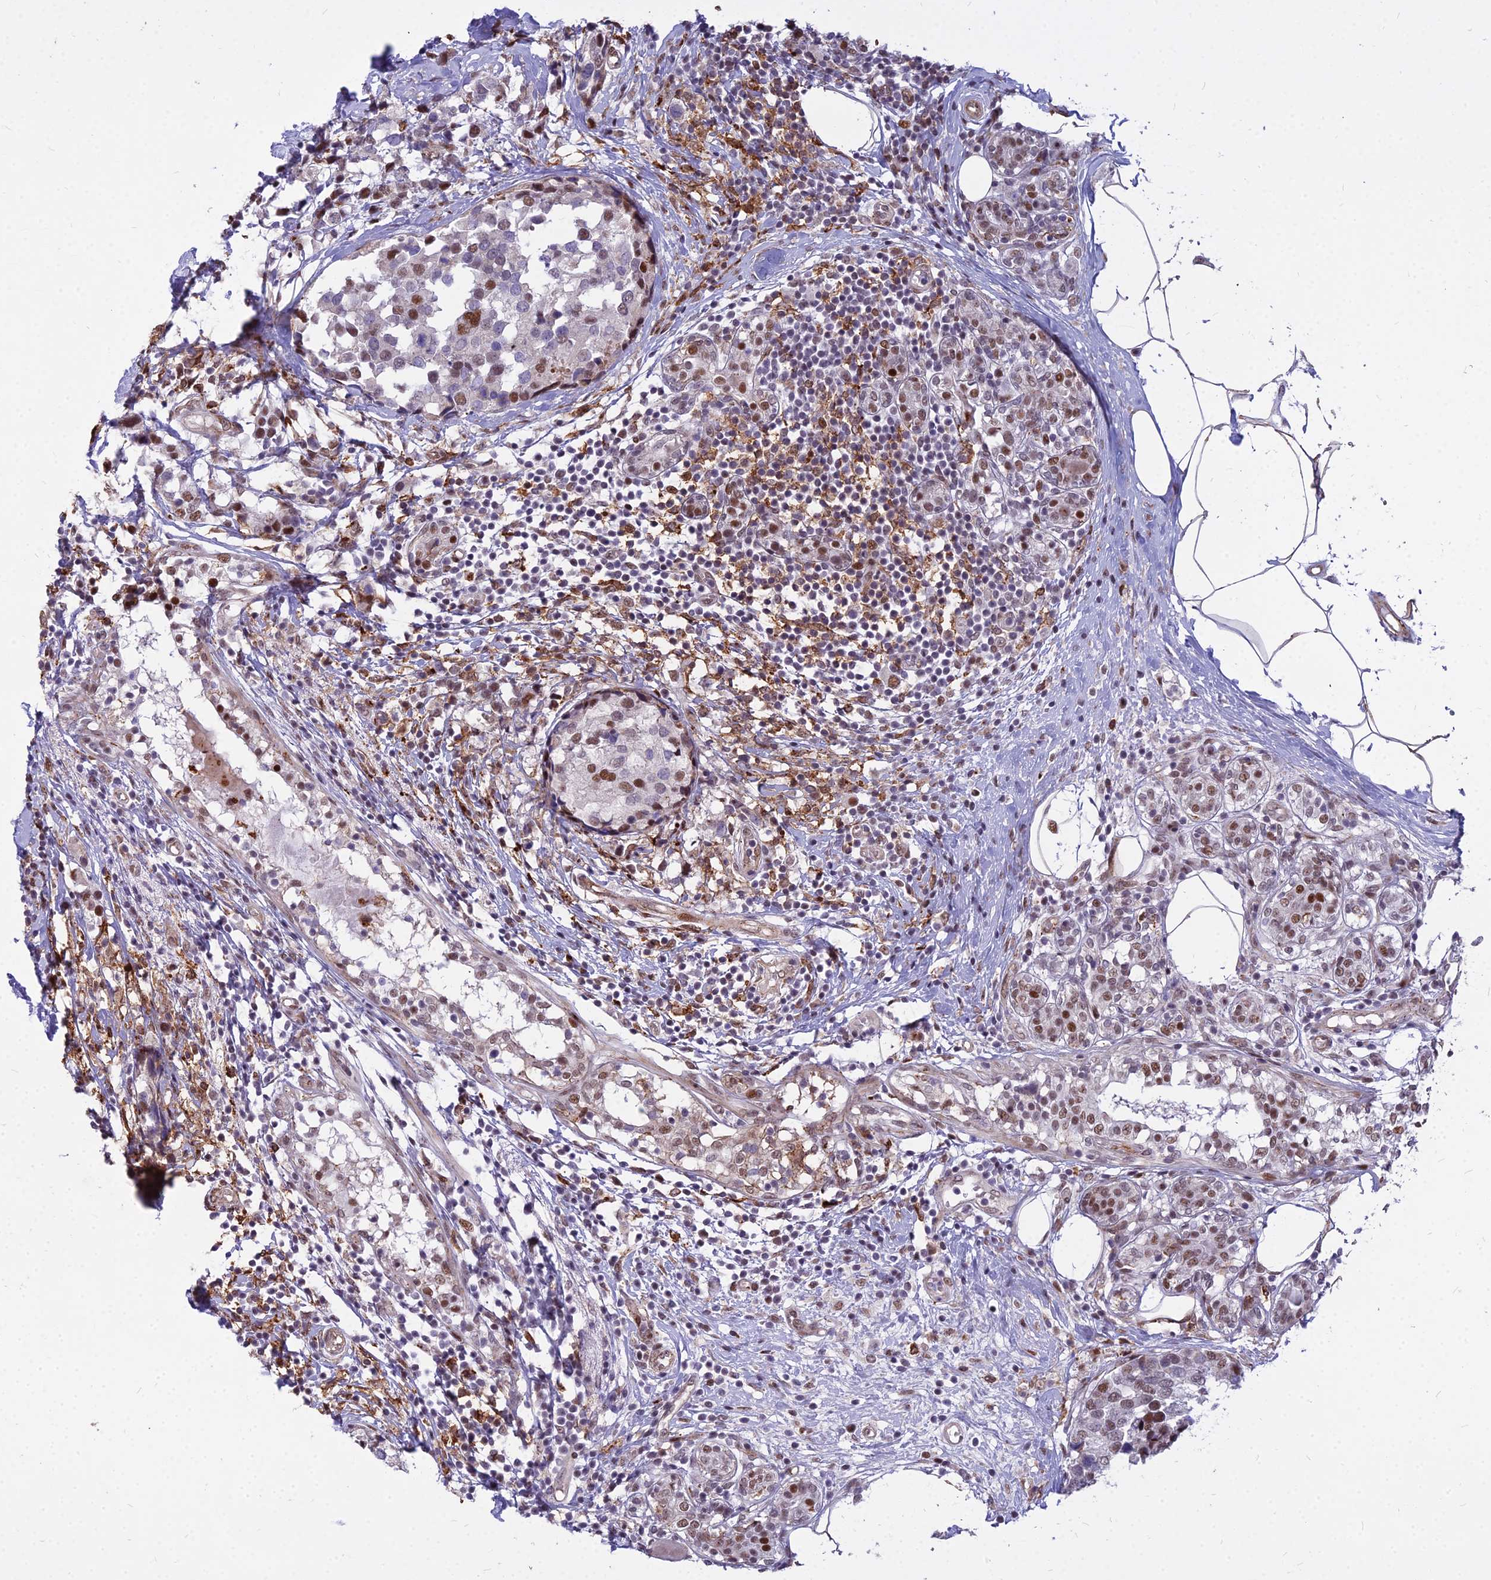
{"staining": {"intensity": "moderate", "quantity": "25%-75%", "location": "nuclear"}, "tissue": "breast cancer", "cell_type": "Tumor cells", "image_type": "cancer", "snomed": [{"axis": "morphology", "description": "Lobular carcinoma"}, {"axis": "topography", "description": "Breast"}], "caption": "A micrograph of breast cancer (lobular carcinoma) stained for a protein exhibits moderate nuclear brown staining in tumor cells.", "gene": "ALG10", "patient": {"sex": "female", "age": 59}}